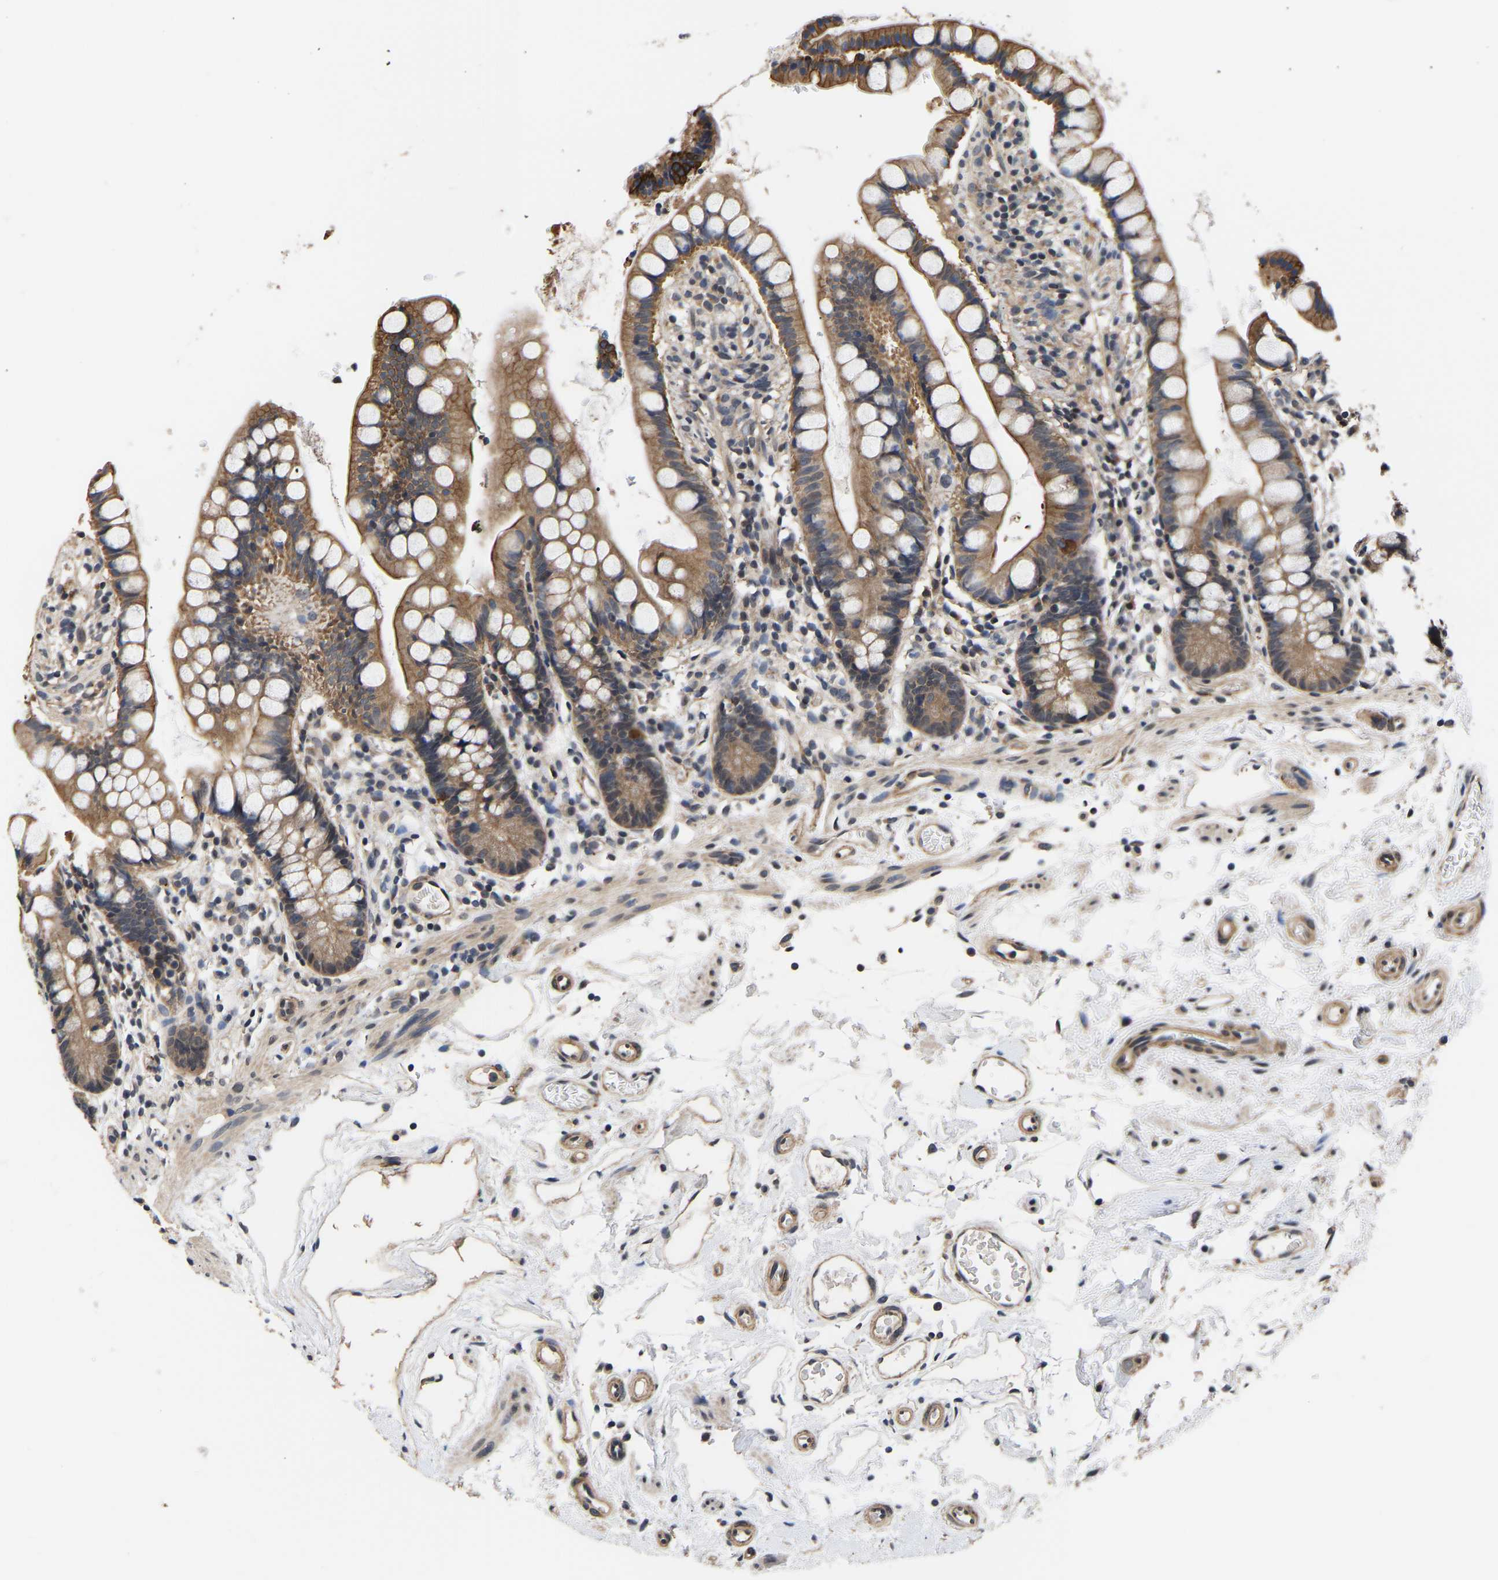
{"staining": {"intensity": "moderate", "quantity": ">75%", "location": "cytoplasmic/membranous"}, "tissue": "small intestine", "cell_type": "Glandular cells", "image_type": "normal", "snomed": [{"axis": "morphology", "description": "Normal tissue, NOS"}, {"axis": "topography", "description": "Small intestine"}], "caption": "Brown immunohistochemical staining in unremarkable small intestine demonstrates moderate cytoplasmic/membranous expression in about >75% of glandular cells.", "gene": "METTL16", "patient": {"sex": "female", "age": 84}}